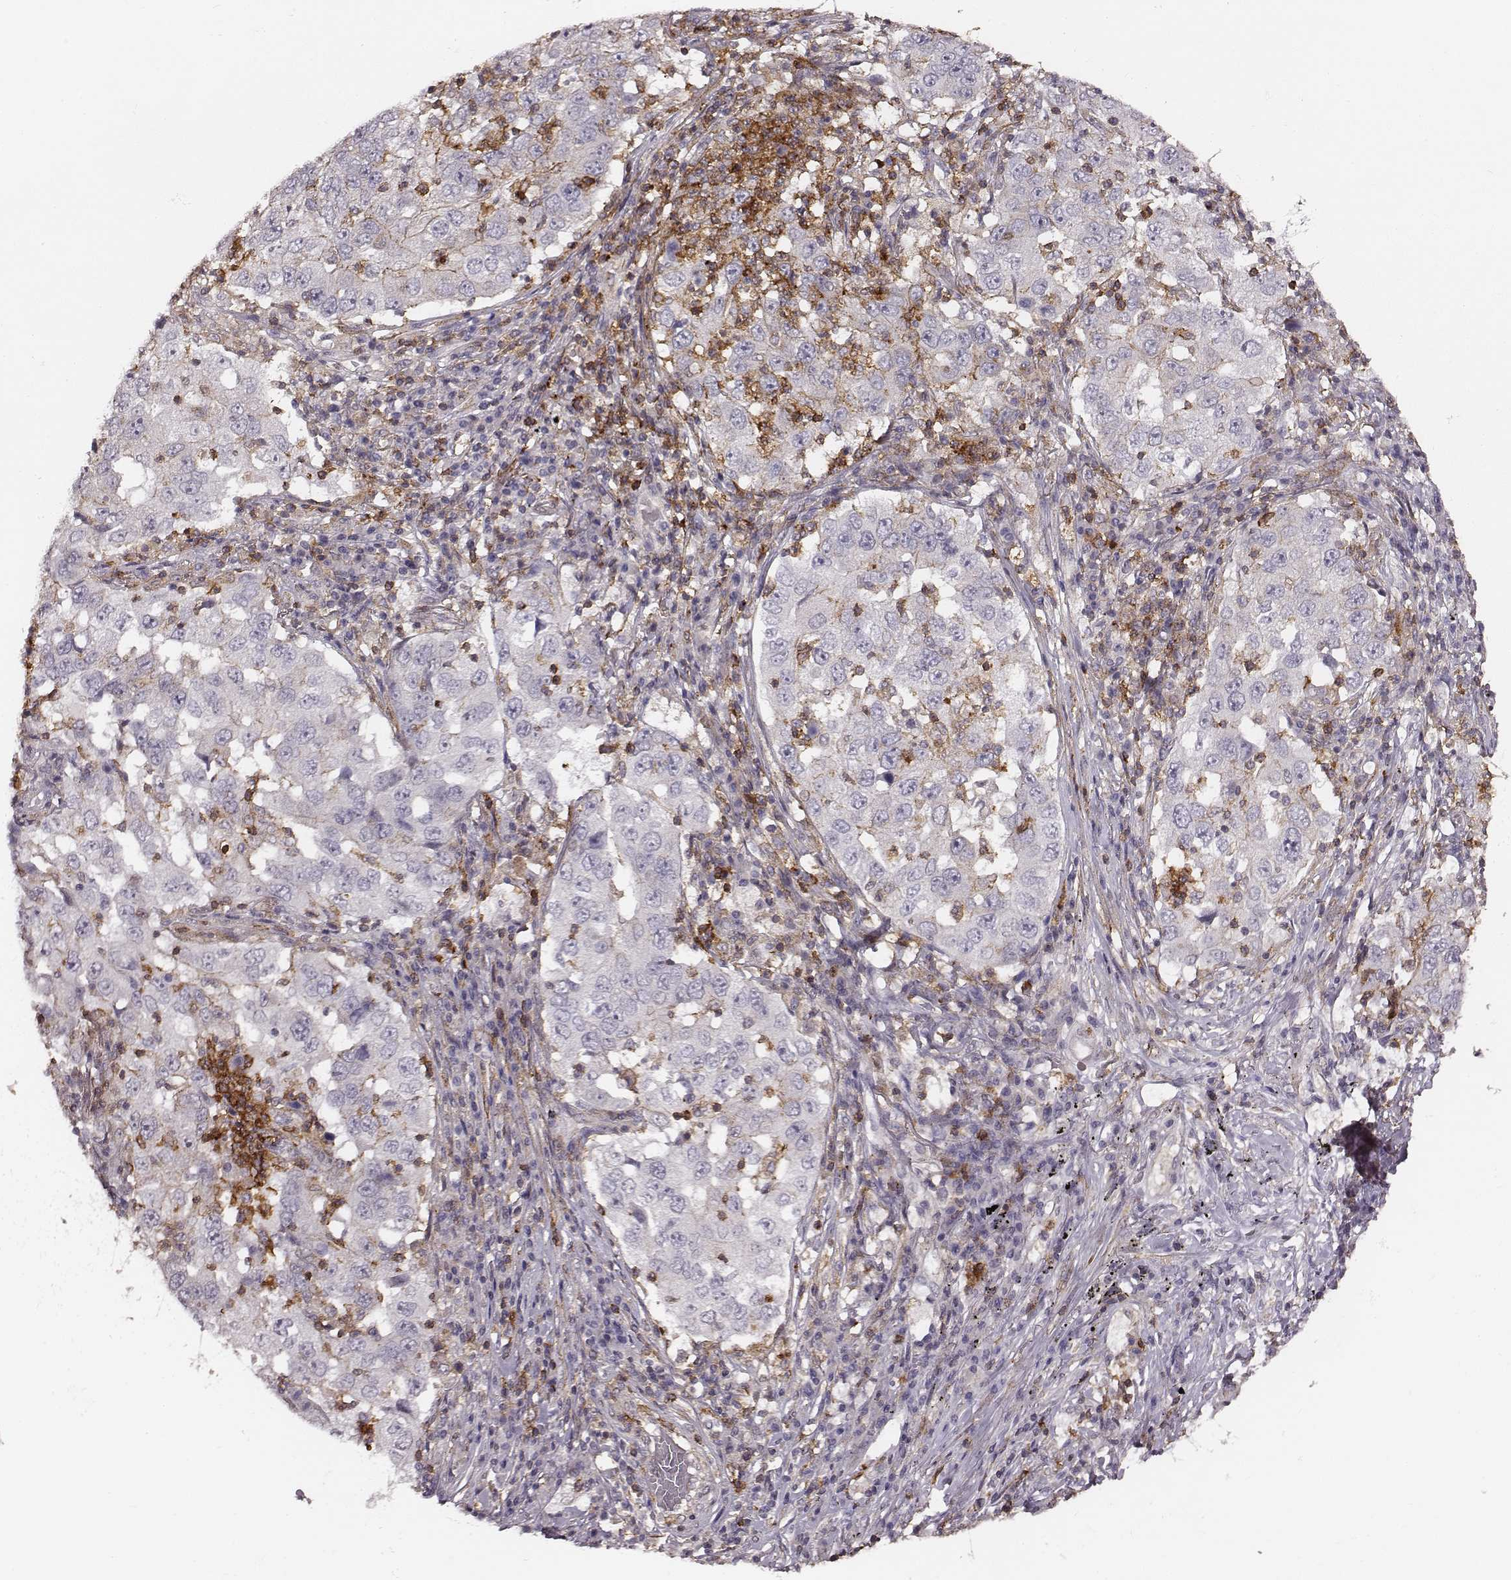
{"staining": {"intensity": "negative", "quantity": "none", "location": "none"}, "tissue": "lung cancer", "cell_type": "Tumor cells", "image_type": "cancer", "snomed": [{"axis": "morphology", "description": "Adenocarcinoma, NOS"}, {"axis": "topography", "description": "Lung"}], "caption": "Histopathology image shows no protein staining in tumor cells of lung adenocarcinoma tissue.", "gene": "ZYX", "patient": {"sex": "male", "age": 73}}